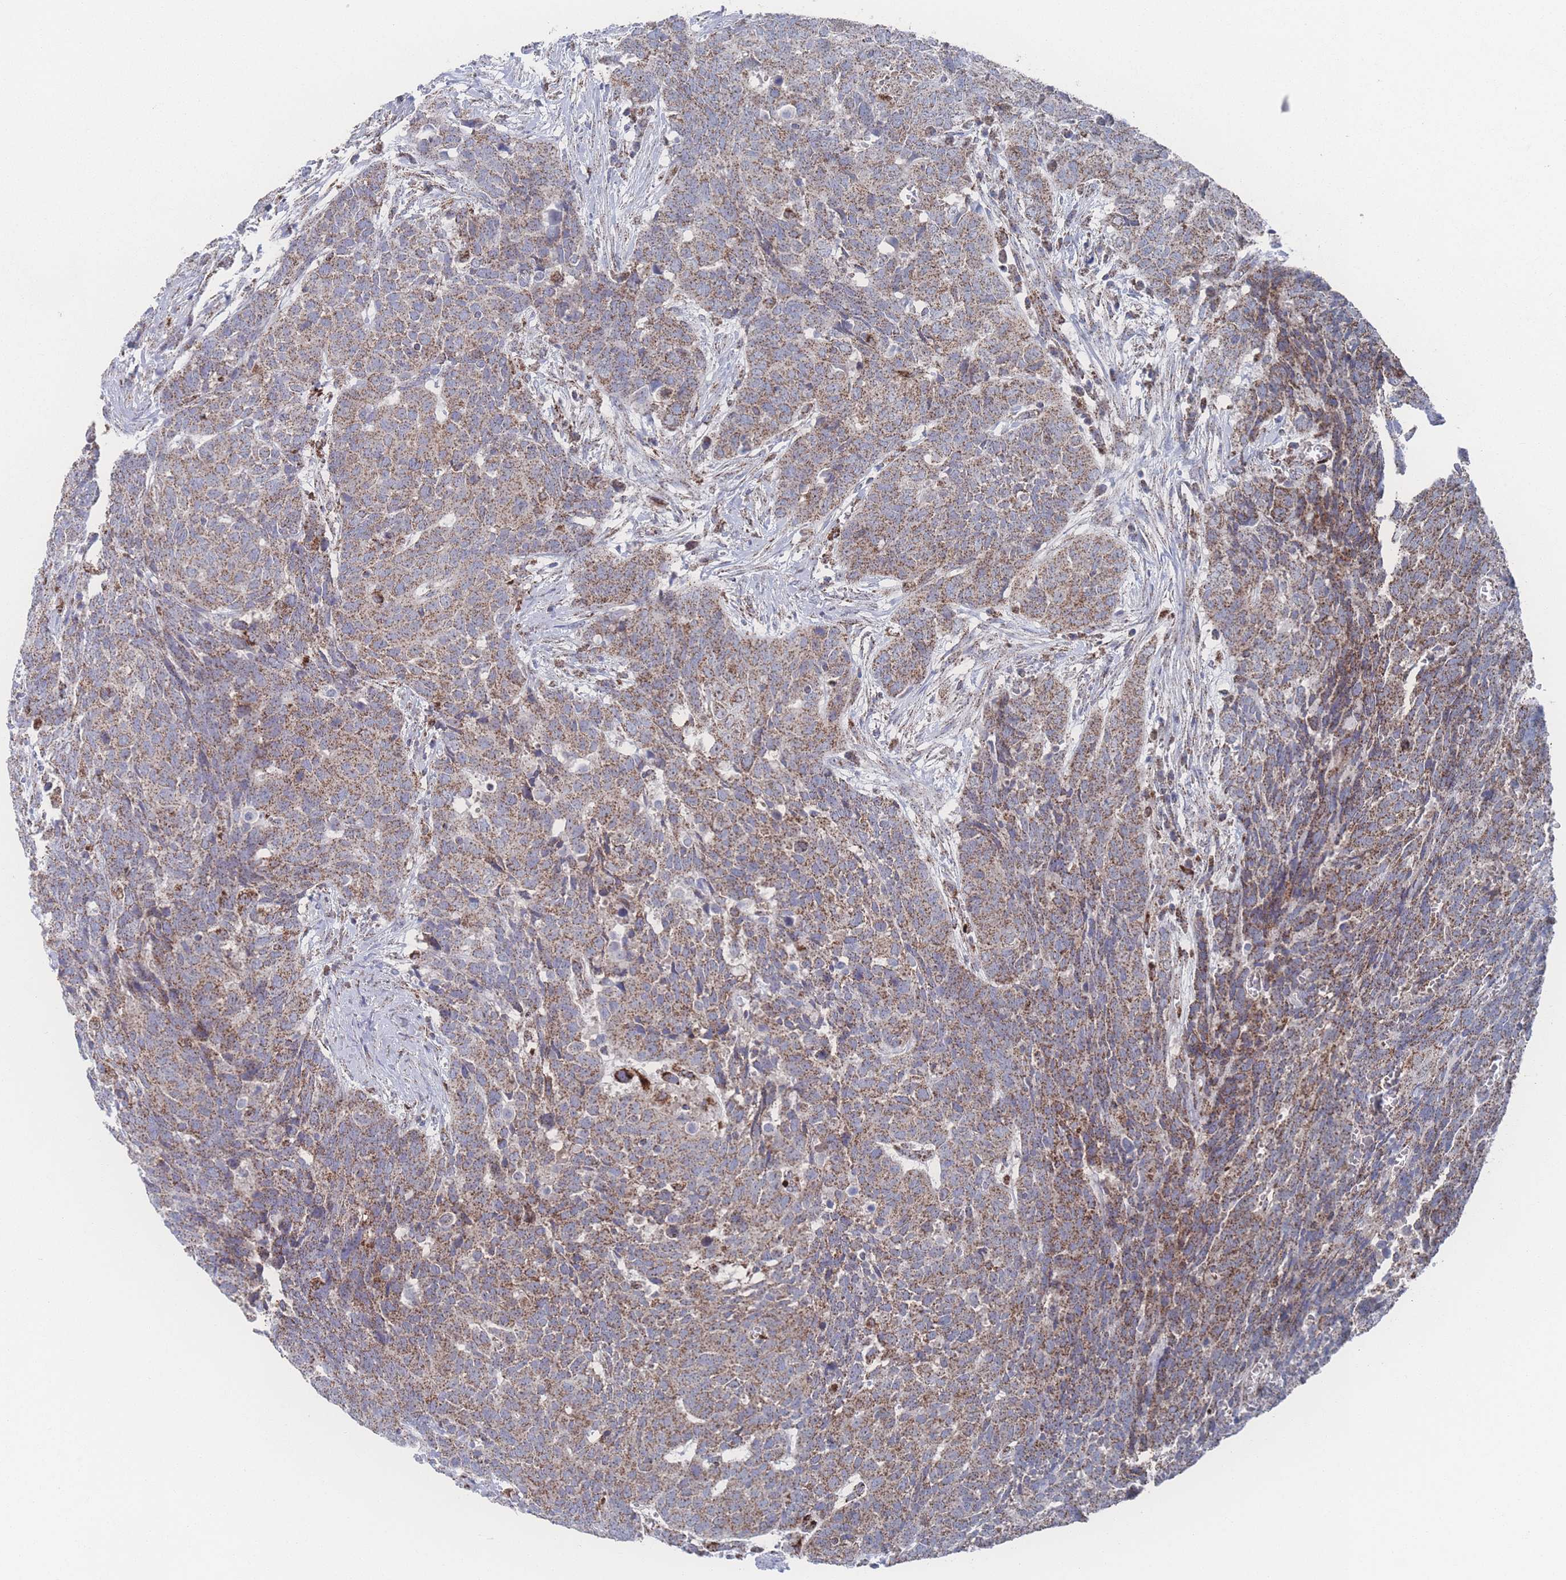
{"staining": {"intensity": "moderate", "quantity": ">75%", "location": "cytoplasmic/membranous"}, "tissue": "head and neck cancer", "cell_type": "Tumor cells", "image_type": "cancer", "snomed": [{"axis": "morphology", "description": "Squamous cell carcinoma, NOS"}, {"axis": "topography", "description": "Head-Neck"}], "caption": "Immunohistochemical staining of head and neck cancer (squamous cell carcinoma) demonstrates moderate cytoplasmic/membranous protein expression in approximately >75% of tumor cells.", "gene": "PEX14", "patient": {"sex": "male", "age": 66}}